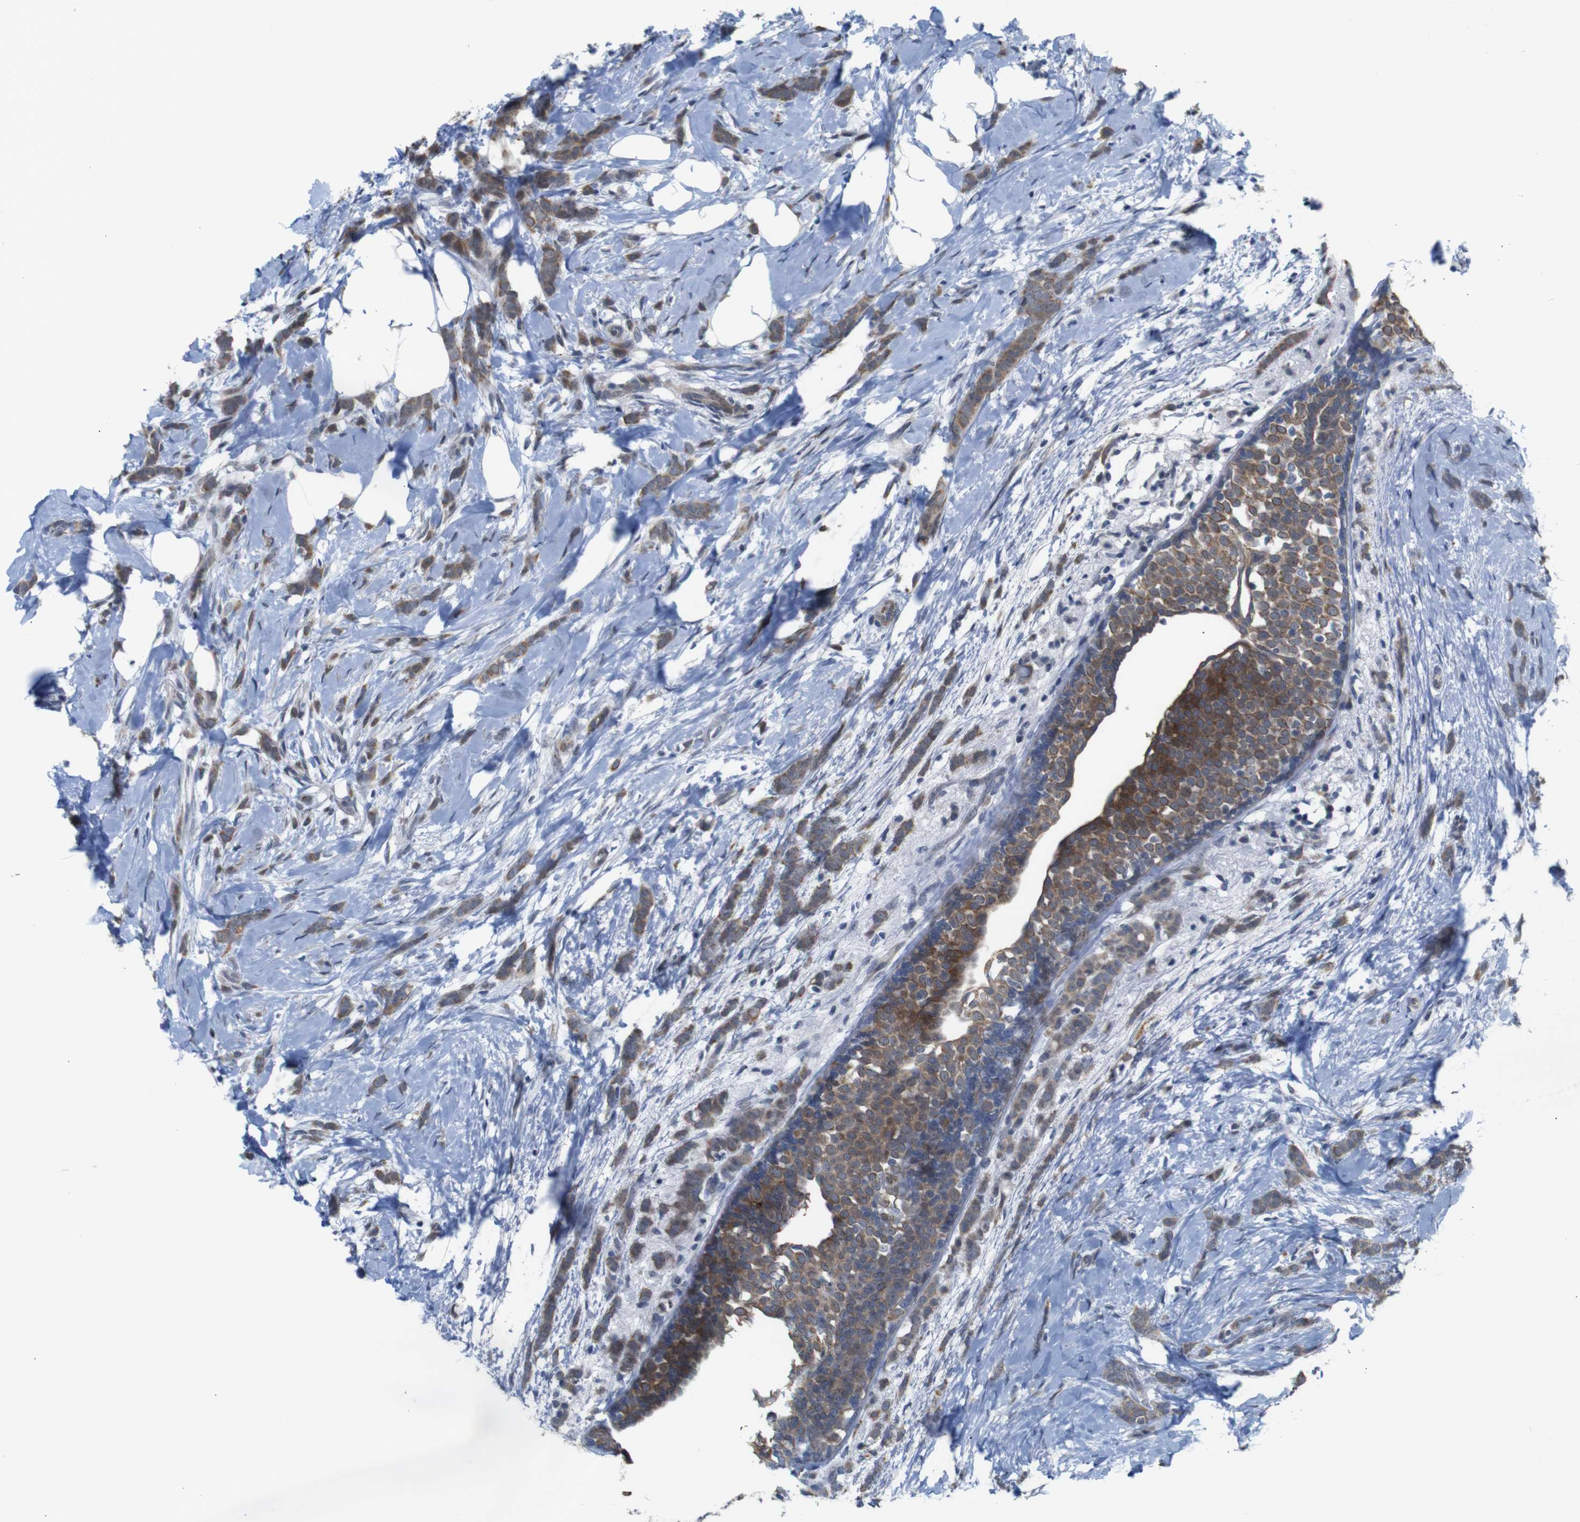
{"staining": {"intensity": "moderate", "quantity": ">75%", "location": "cytoplasmic/membranous"}, "tissue": "breast cancer", "cell_type": "Tumor cells", "image_type": "cancer", "snomed": [{"axis": "morphology", "description": "Lobular carcinoma, in situ"}, {"axis": "morphology", "description": "Lobular carcinoma"}, {"axis": "topography", "description": "Breast"}], "caption": "A medium amount of moderate cytoplasmic/membranous expression is identified in about >75% of tumor cells in breast lobular carcinoma tissue.", "gene": "ATP7B", "patient": {"sex": "female", "age": 41}}